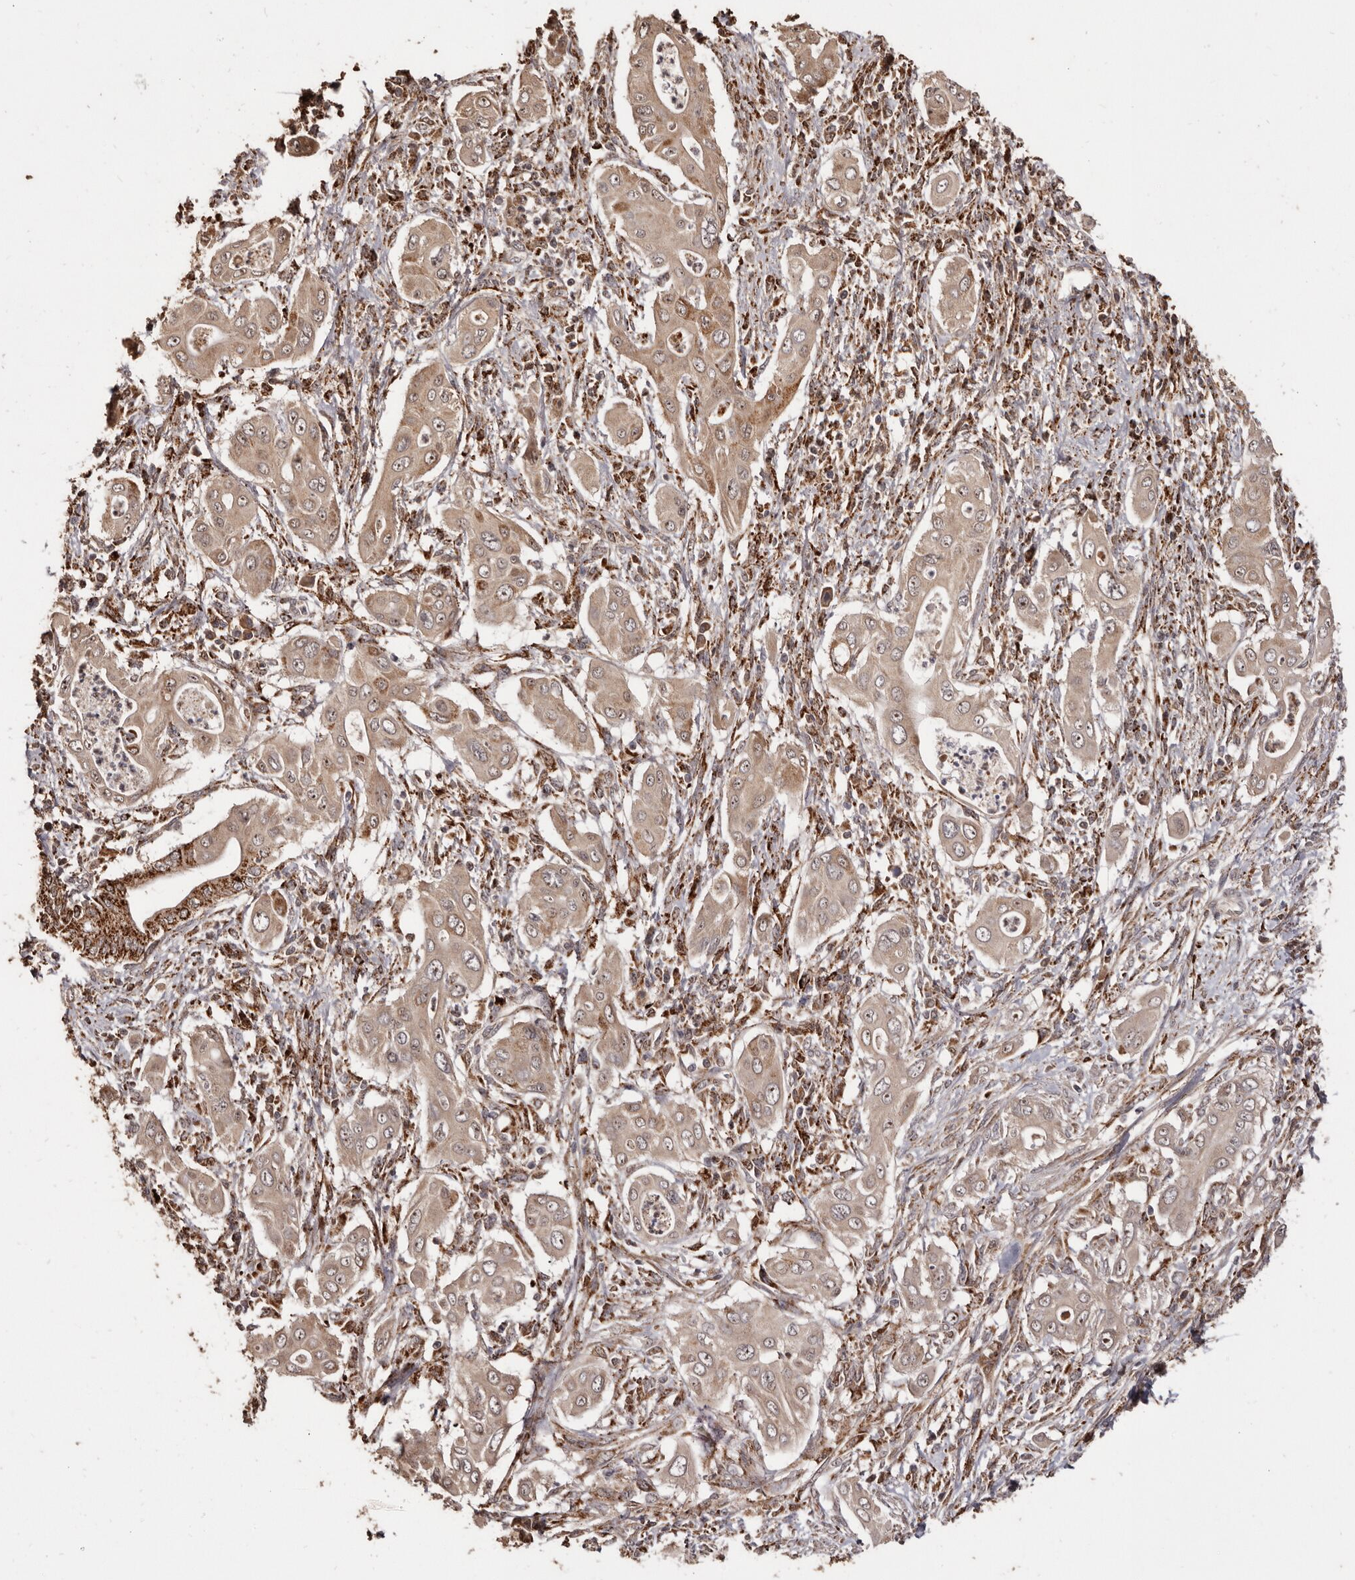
{"staining": {"intensity": "moderate", "quantity": ">75%", "location": "cytoplasmic/membranous"}, "tissue": "pancreatic cancer", "cell_type": "Tumor cells", "image_type": "cancer", "snomed": [{"axis": "morphology", "description": "Adenocarcinoma, NOS"}, {"axis": "topography", "description": "Pancreas"}], "caption": "High-power microscopy captured an IHC image of pancreatic cancer (adenocarcinoma), revealing moderate cytoplasmic/membranous positivity in about >75% of tumor cells.", "gene": "AKAP7", "patient": {"sex": "male", "age": 58}}